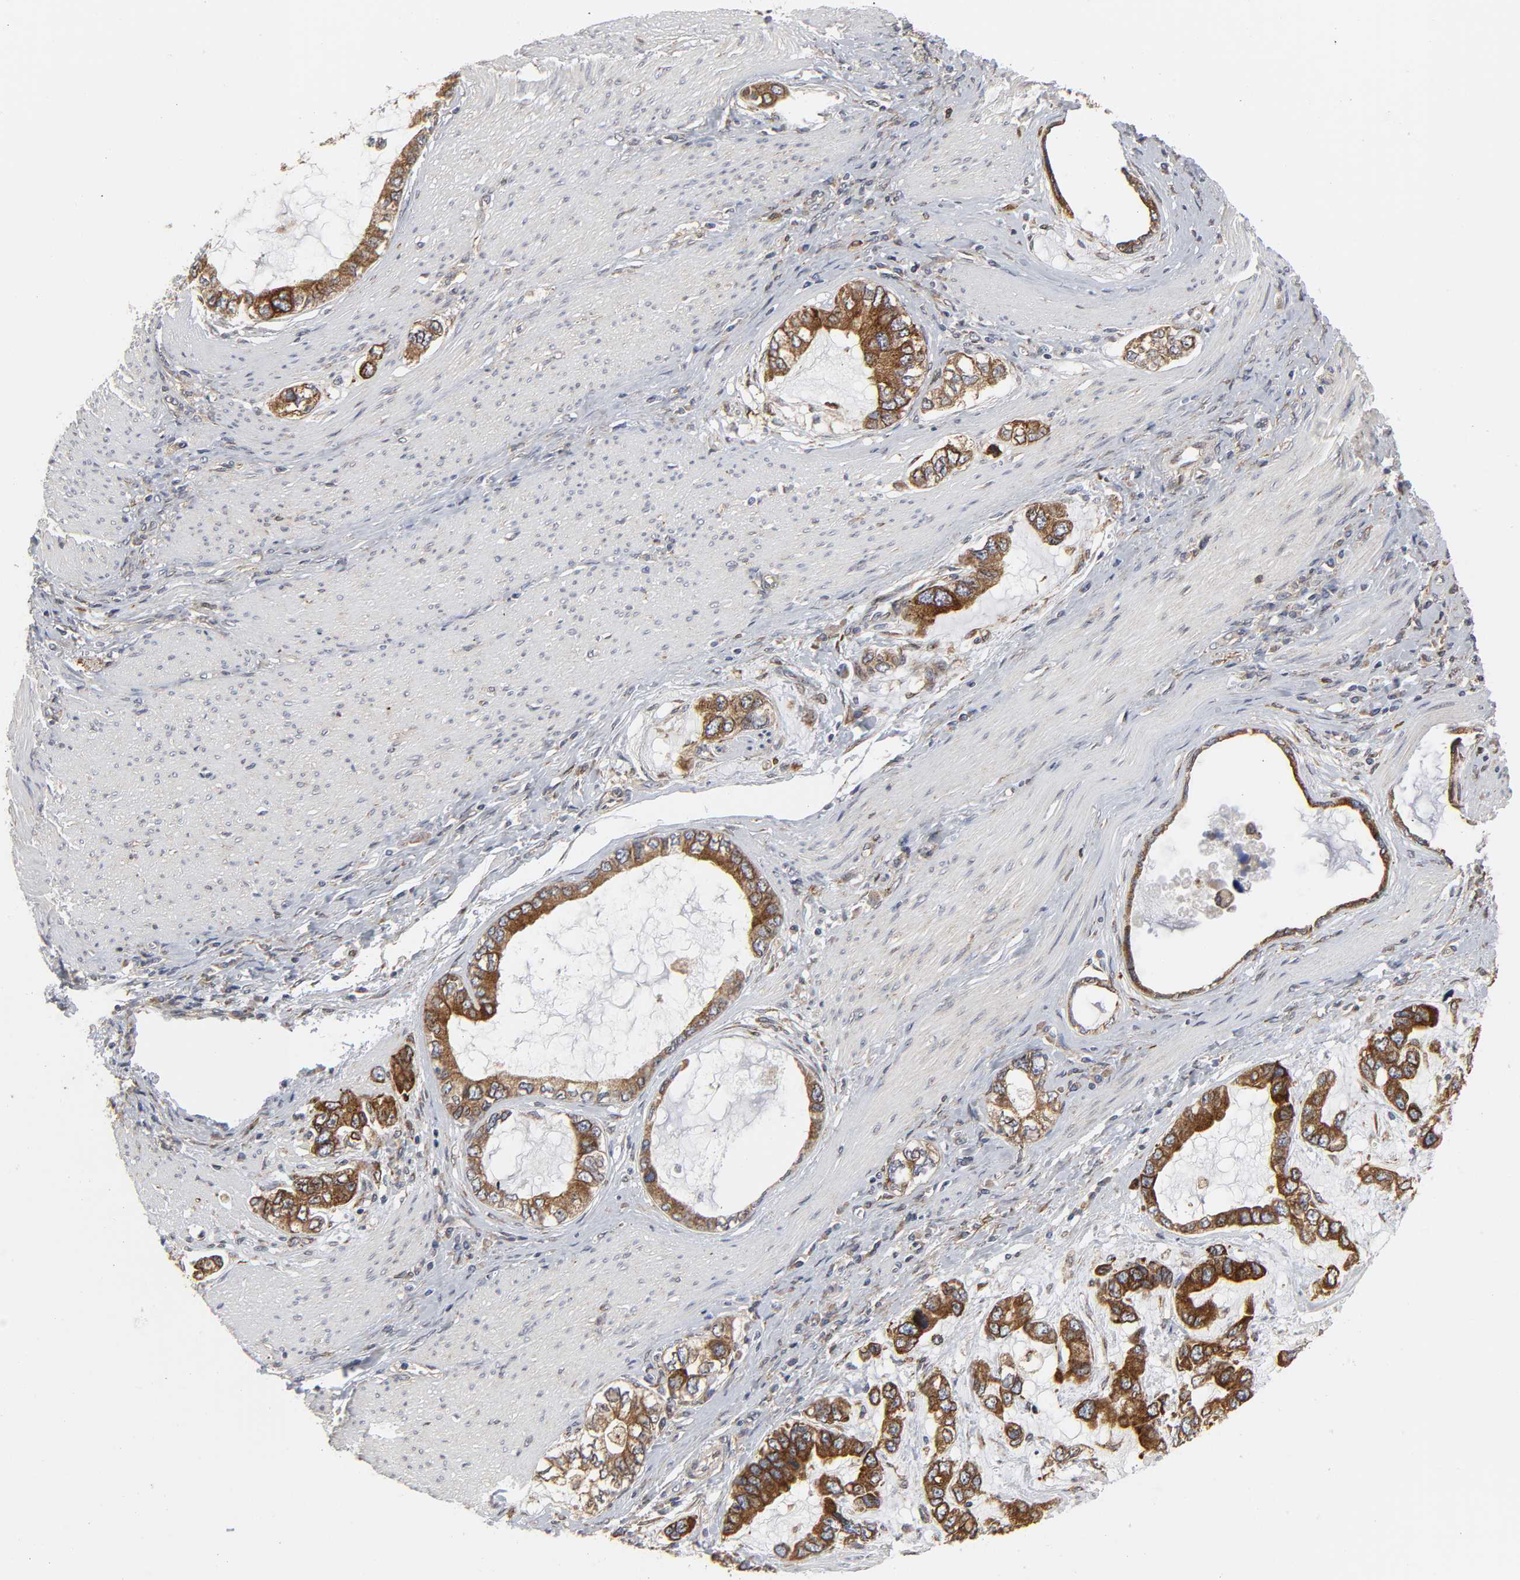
{"staining": {"intensity": "strong", "quantity": ">75%", "location": "cytoplasmic/membranous"}, "tissue": "stomach cancer", "cell_type": "Tumor cells", "image_type": "cancer", "snomed": [{"axis": "morphology", "description": "Adenocarcinoma, NOS"}, {"axis": "topography", "description": "Stomach, lower"}], "caption": "Immunohistochemical staining of stomach cancer (adenocarcinoma) displays strong cytoplasmic/membranous protein staining in approximately >75% of tumor cells.", "gene": "POR", "patient": {"sex": "female", "age": 93}}